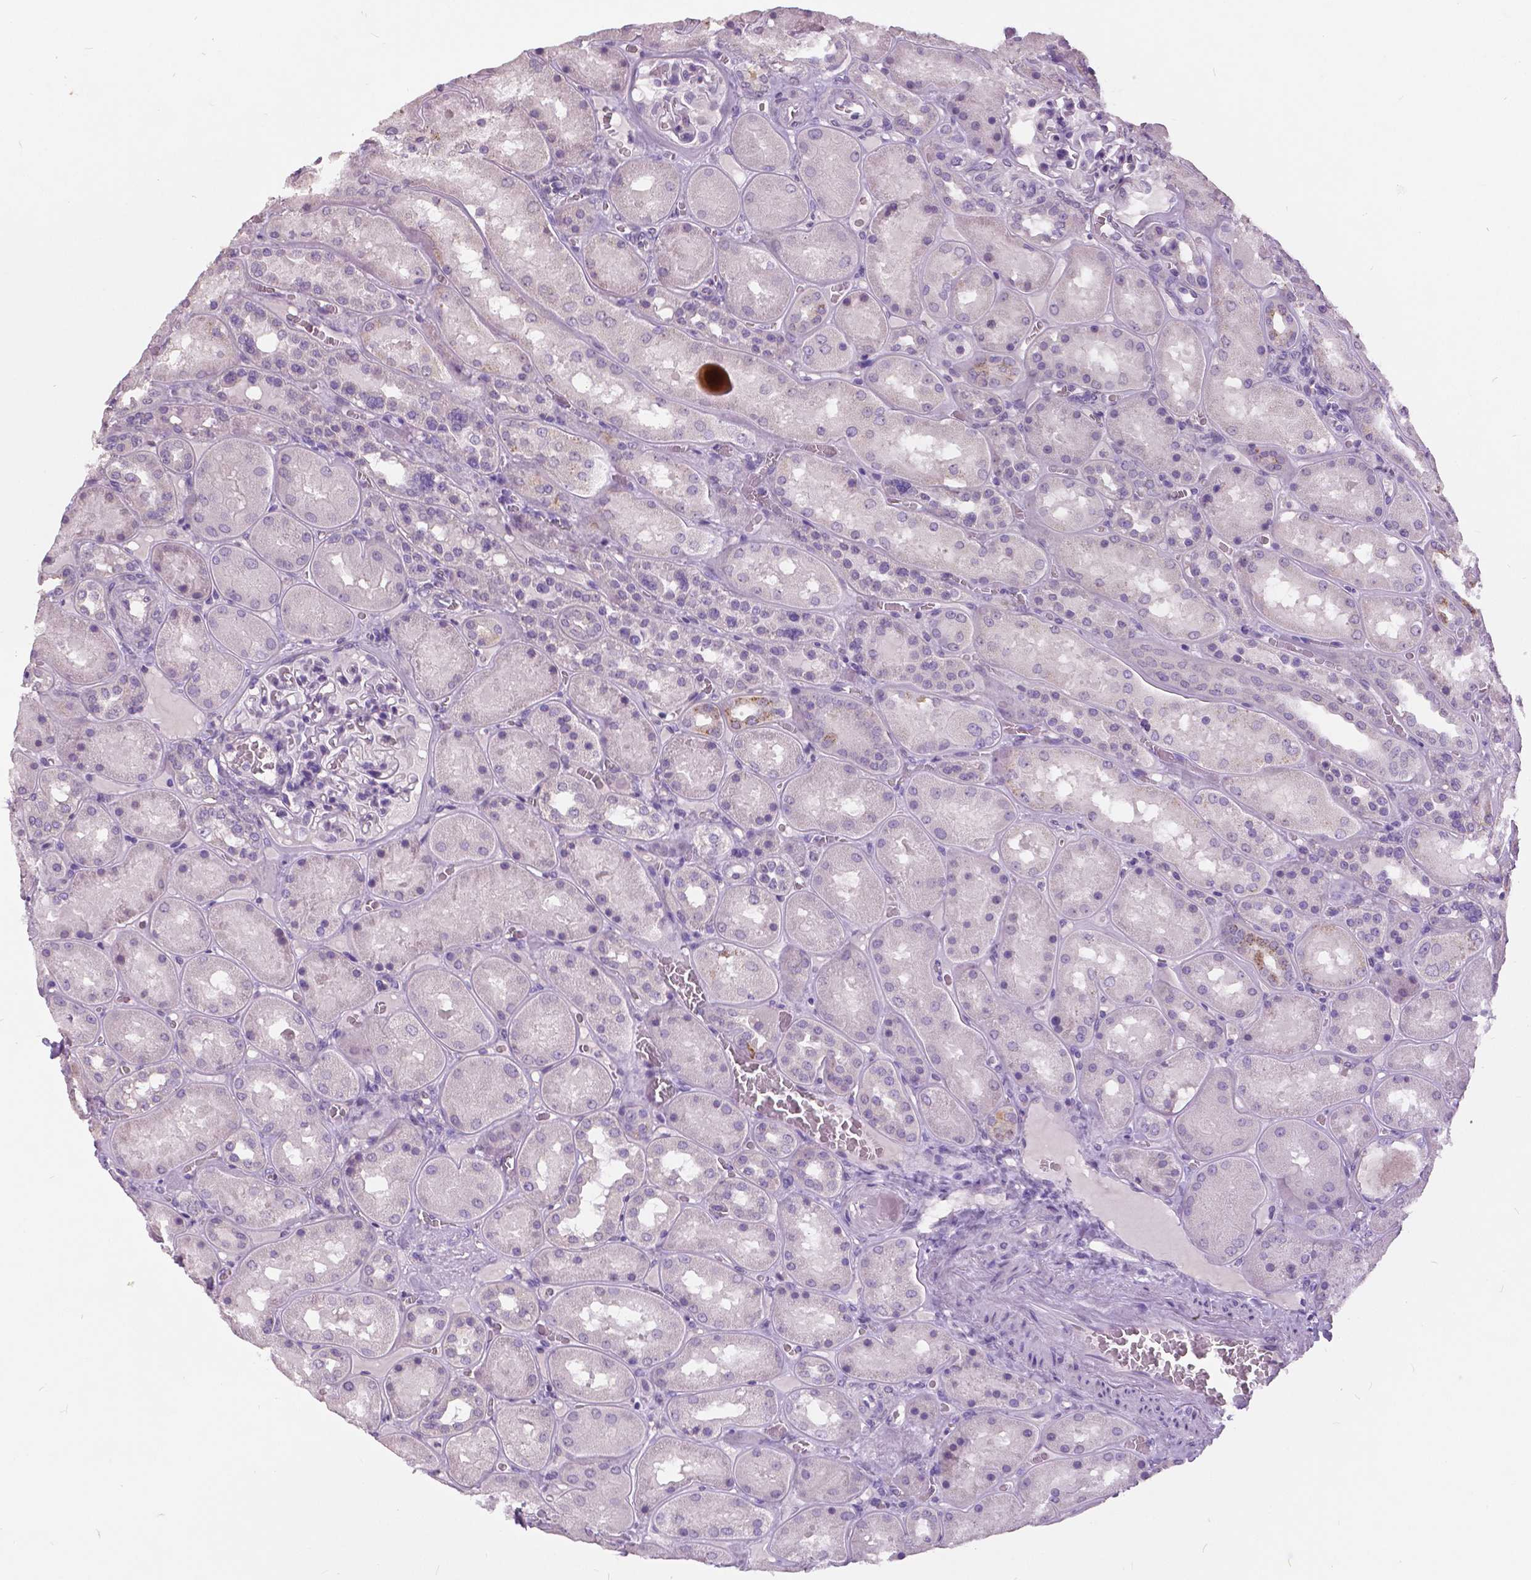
{"staining": {"intensity": "negative", "quantity": "none", "location": "none"}, "tissue": "kidney", "cell_type": "Cells in glomeruli", "image_type": "normal", "snomed": [{"axis": "morphology", "description": "Normal tissue, NOS"}, {"axis": "topography", "description": "Kidney"}], "caption": "The image reveals no significant positivity in cells in glomeruli of kidney.", "gene": "GRIN2A", "patient": {"sex": "male", "age": 73}}